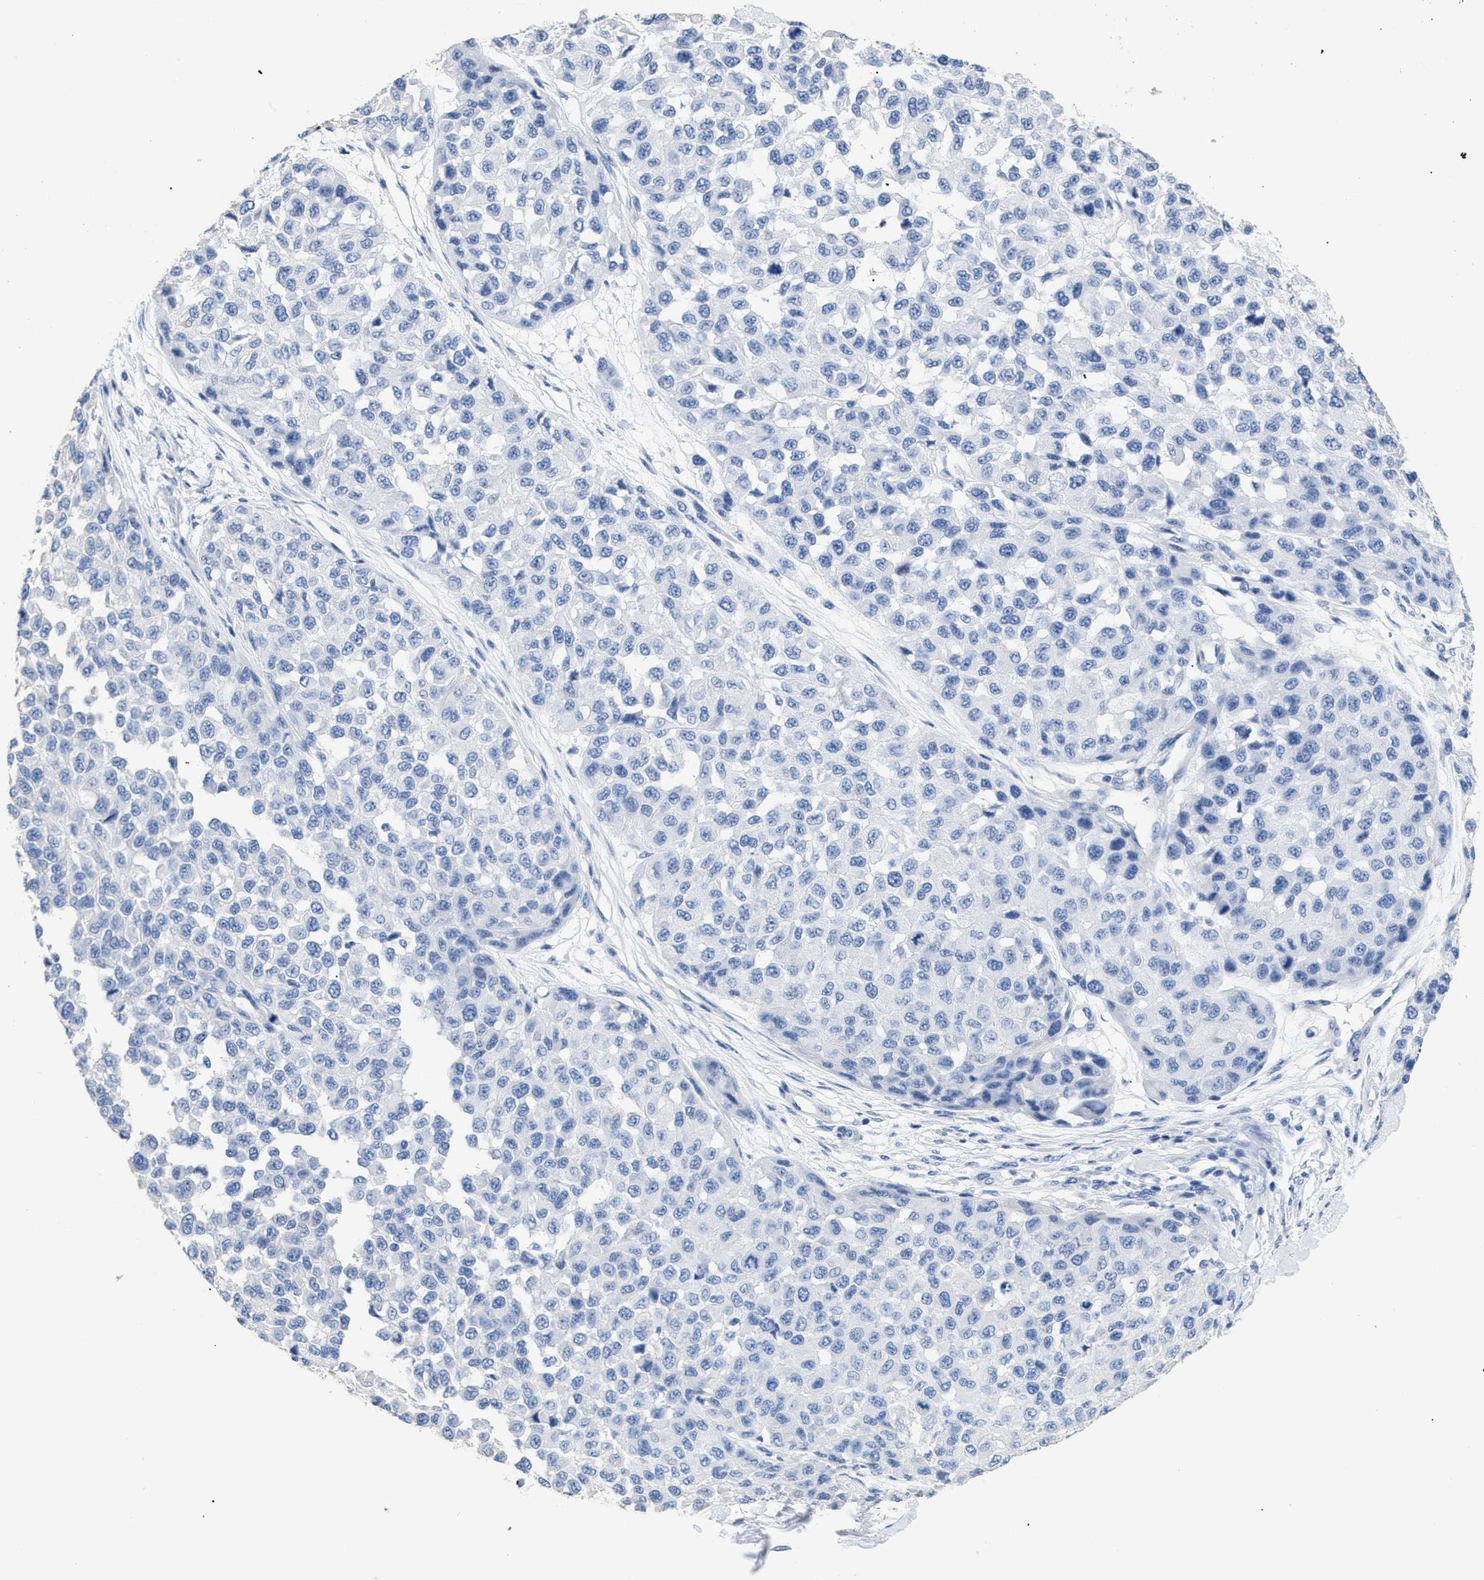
{"staining": {"intensity": "negative", "quantity": "none", "location": "none"}, "tissue": "melanoma", "cell_type": "Tumor cells", "image_type": "cancer", "snomed": [{"axis": "morphology", "description": "Normal tissue, NOS"}, {"axis": "morphology", "description": "Malignant melanoma, NOS"}, {"axis": "topography", "description": "Skin"}], "caption": "Tumor cells show no significant protein staining in melanoma.", "gene": "DLC1", "patient": {"sex": "male", "age": 62}}